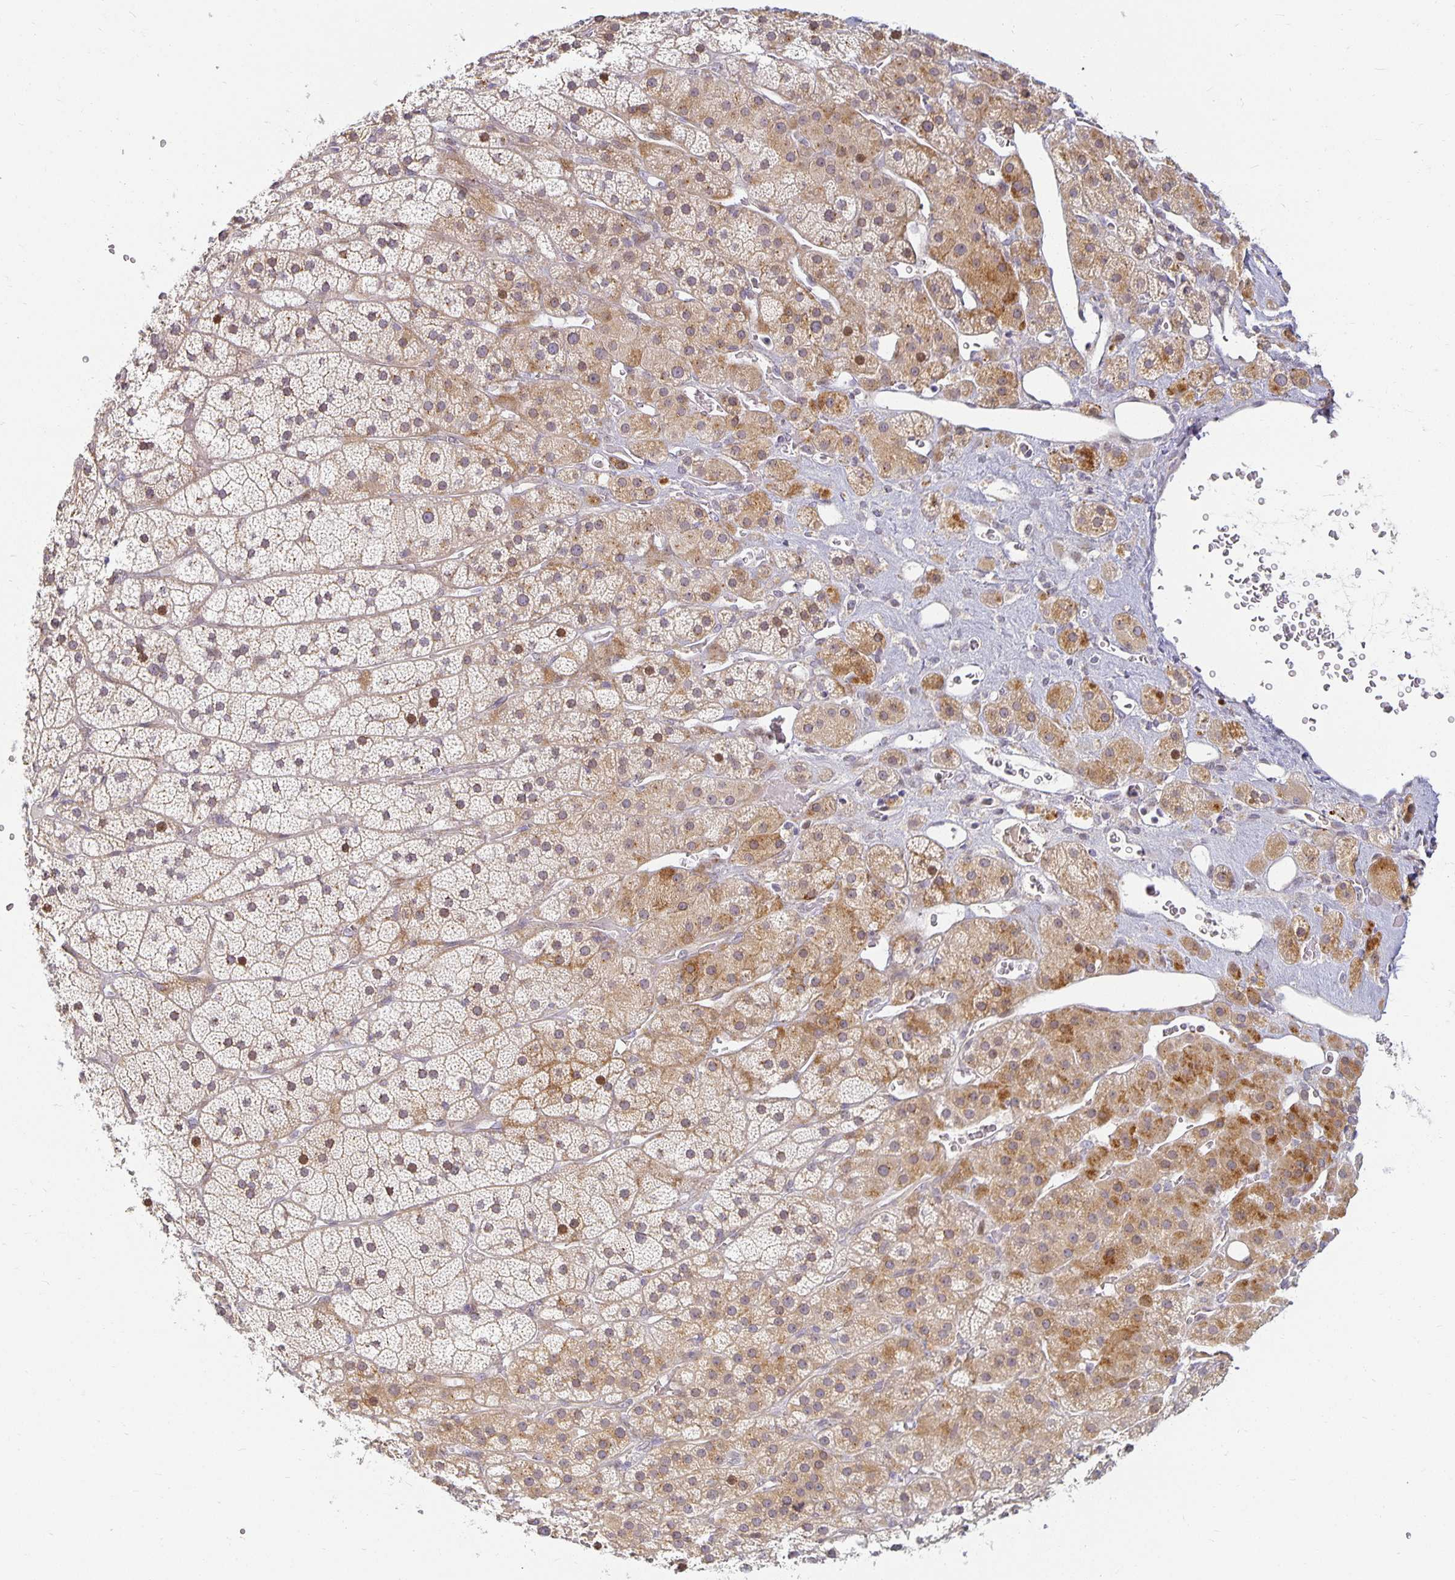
{"staining": {"intensity": "moderate", "quantity": "25%-75%", "location": "cytoplasmic/membranous"}, "tissue": "adrenal gland", "cell_type": "Glandular cells", "image_type": "normal", "snomed": [{"axis": "morphology", "description": "Normal tissue, NOS"}, {"axis": "topography", "description": "Adrenal gland"}], "caption": "The image reveals immunohistochemical staining of normal adrenal gland. There is moderate cytoplasmic/membranous positivity is appreciated in approximately 25%-75% of glandular cells.", "gene": "EHF", "patient": {"sex": "male", "age": 57}}